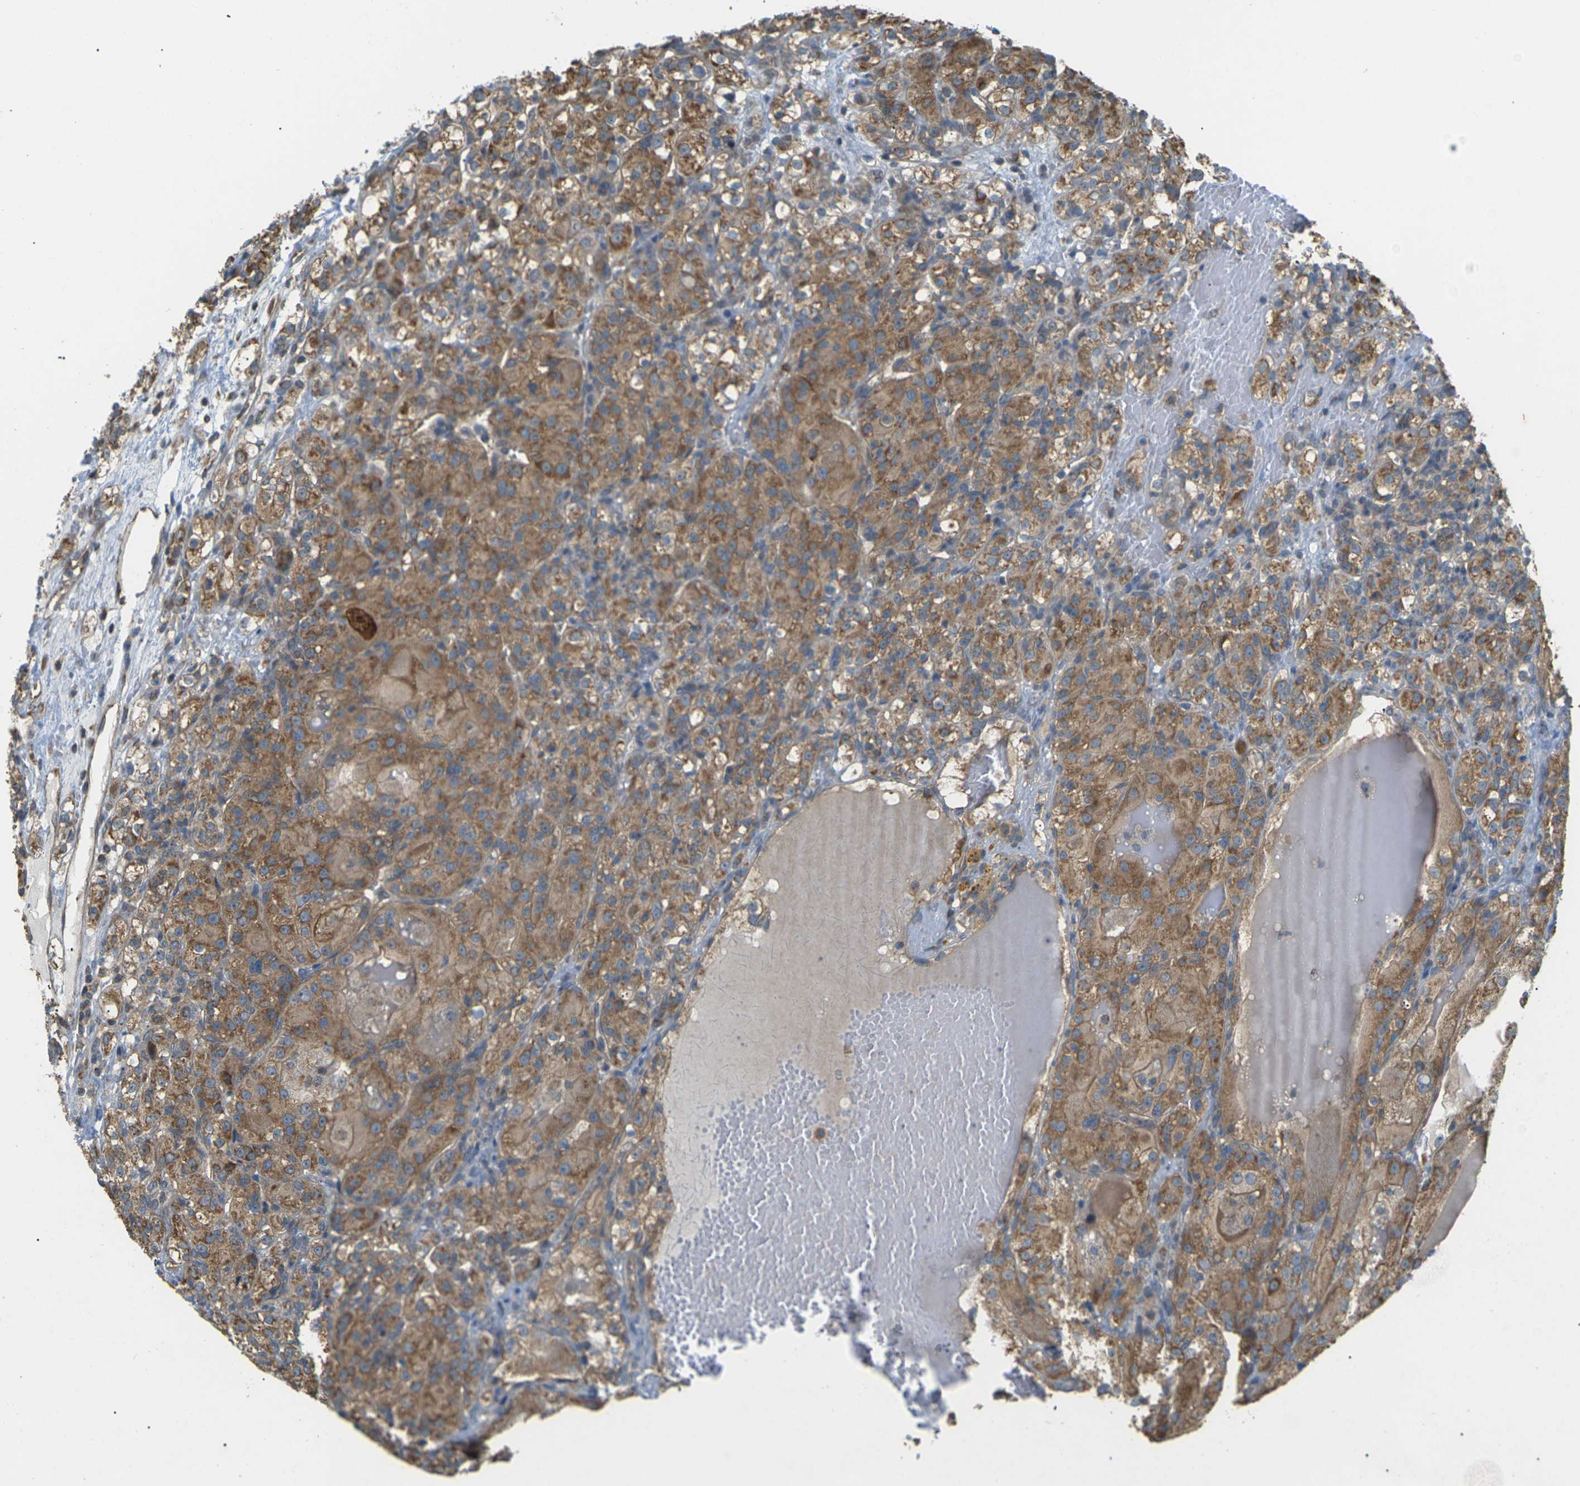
{"staining": {"intensity": "moderate", "quantity": ">75%", "location": "cytoplasmic/membranous"}, "tissue": "renal cancer", "cell_type": "Tumor cells", "image_type": "cancer", "snomed": [{"axis": "morphology", "description": "Normal tissue, NOS"}, {"axis": "morphology", "description": "Adenocarcinoma, NOS"}, {"axis": "topography", "description": "Kidney"}], "caption": "This photomicrograph shows immunohistochemistry staining of renal cancer, with medium moderate cytoplasmic/membranous staining in about >75% of tumor cells.", "gene": "KSR1", "patient": {"sex": "male", "age": 61}}